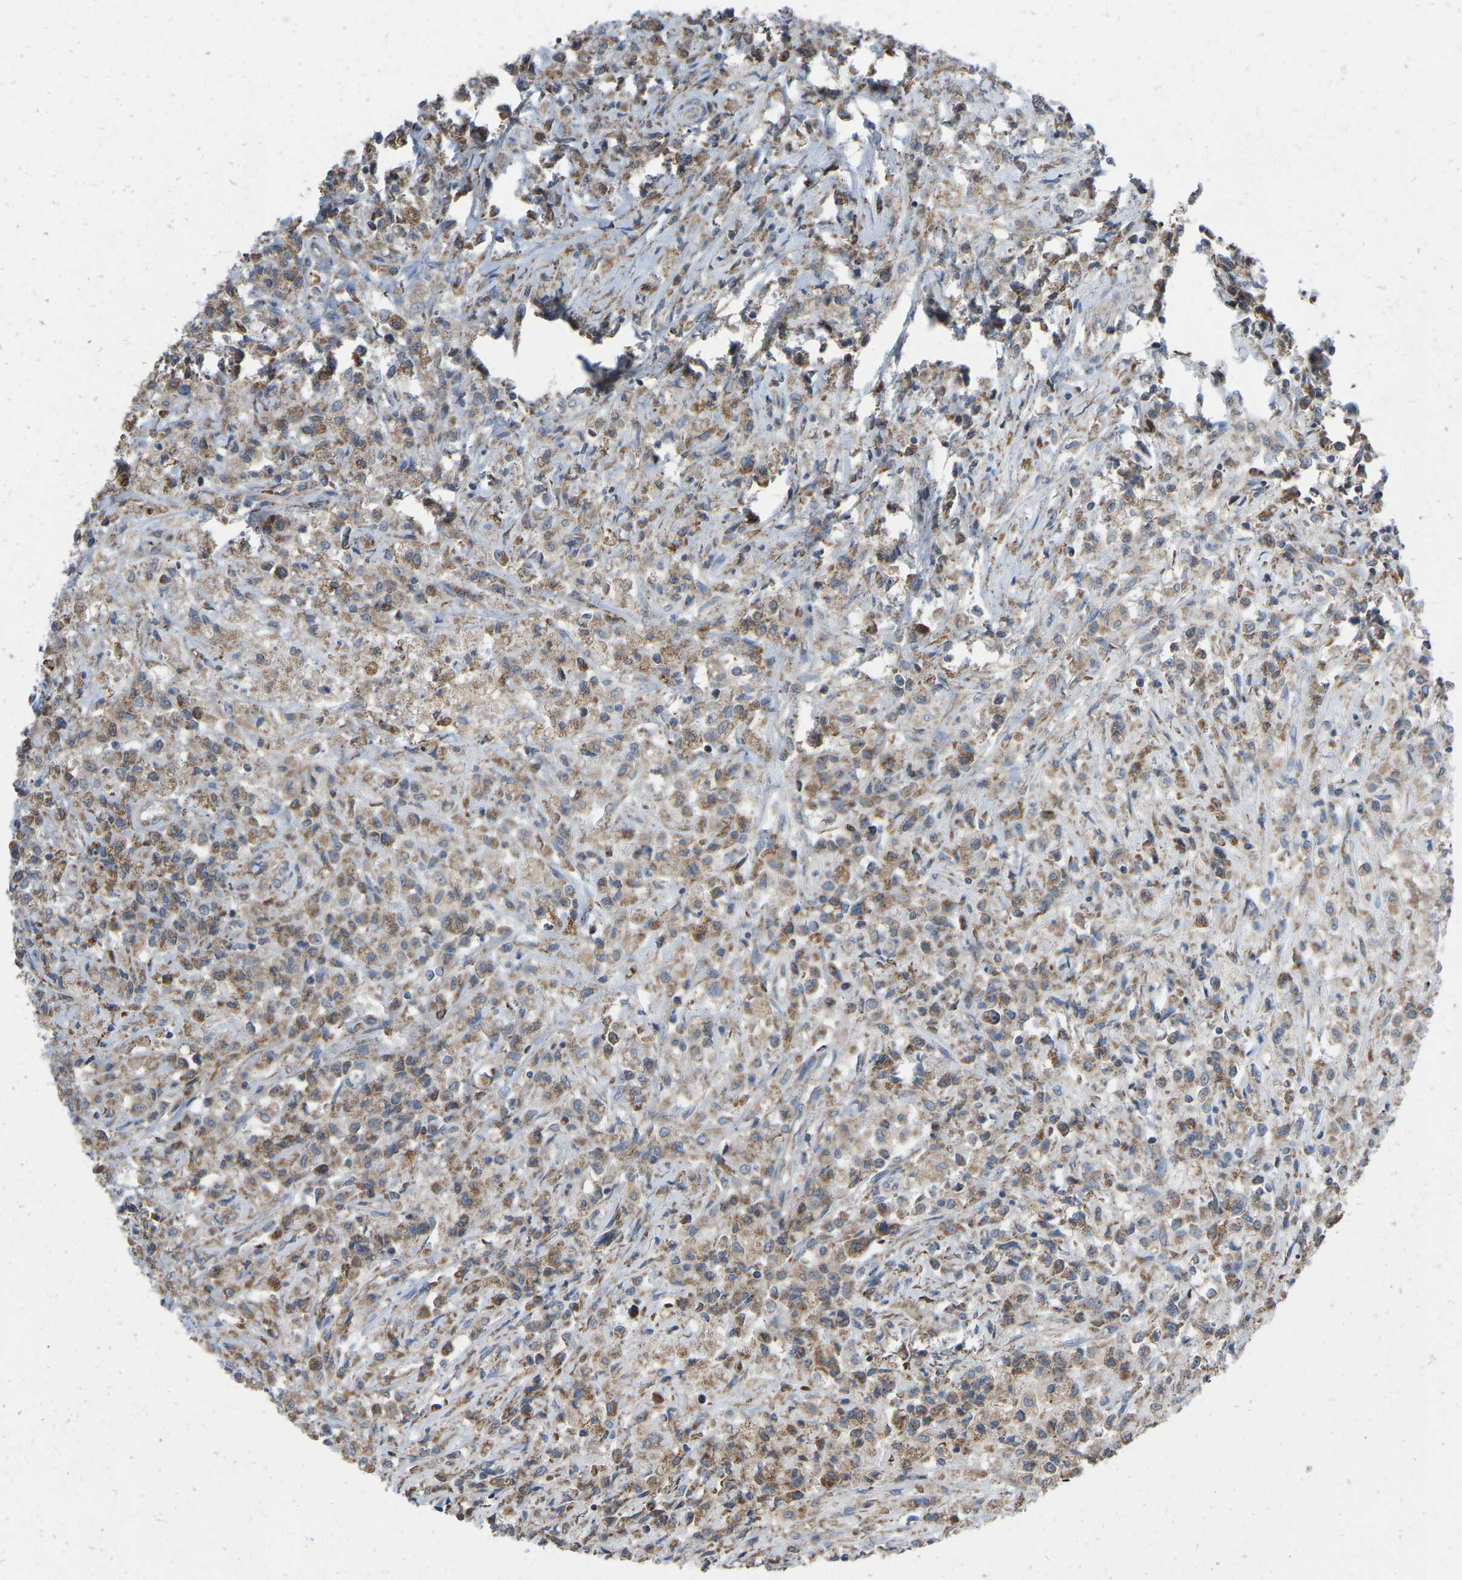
{"staining": {"intensity": "moderate", "quantity": ">75%", "location": "cytoplasmic/membranous"}, "tissue": "testis cancer", "cell_type": "Tumor cells", "image_type": "cancer", "snomed": [{"axis": "morphology", "description": "Carcinoma, Embryonal, NOS"}, {"axis": "topography", "description": "Testis"}], "caption": "Human testis embryonal carcinoma stained with a brown dye shows moderate cytoplasmic/membranous positive staining in about >75% of tumor cells.", "gene": "BCL10", "patient": {"sex": "male", "age": 2}}